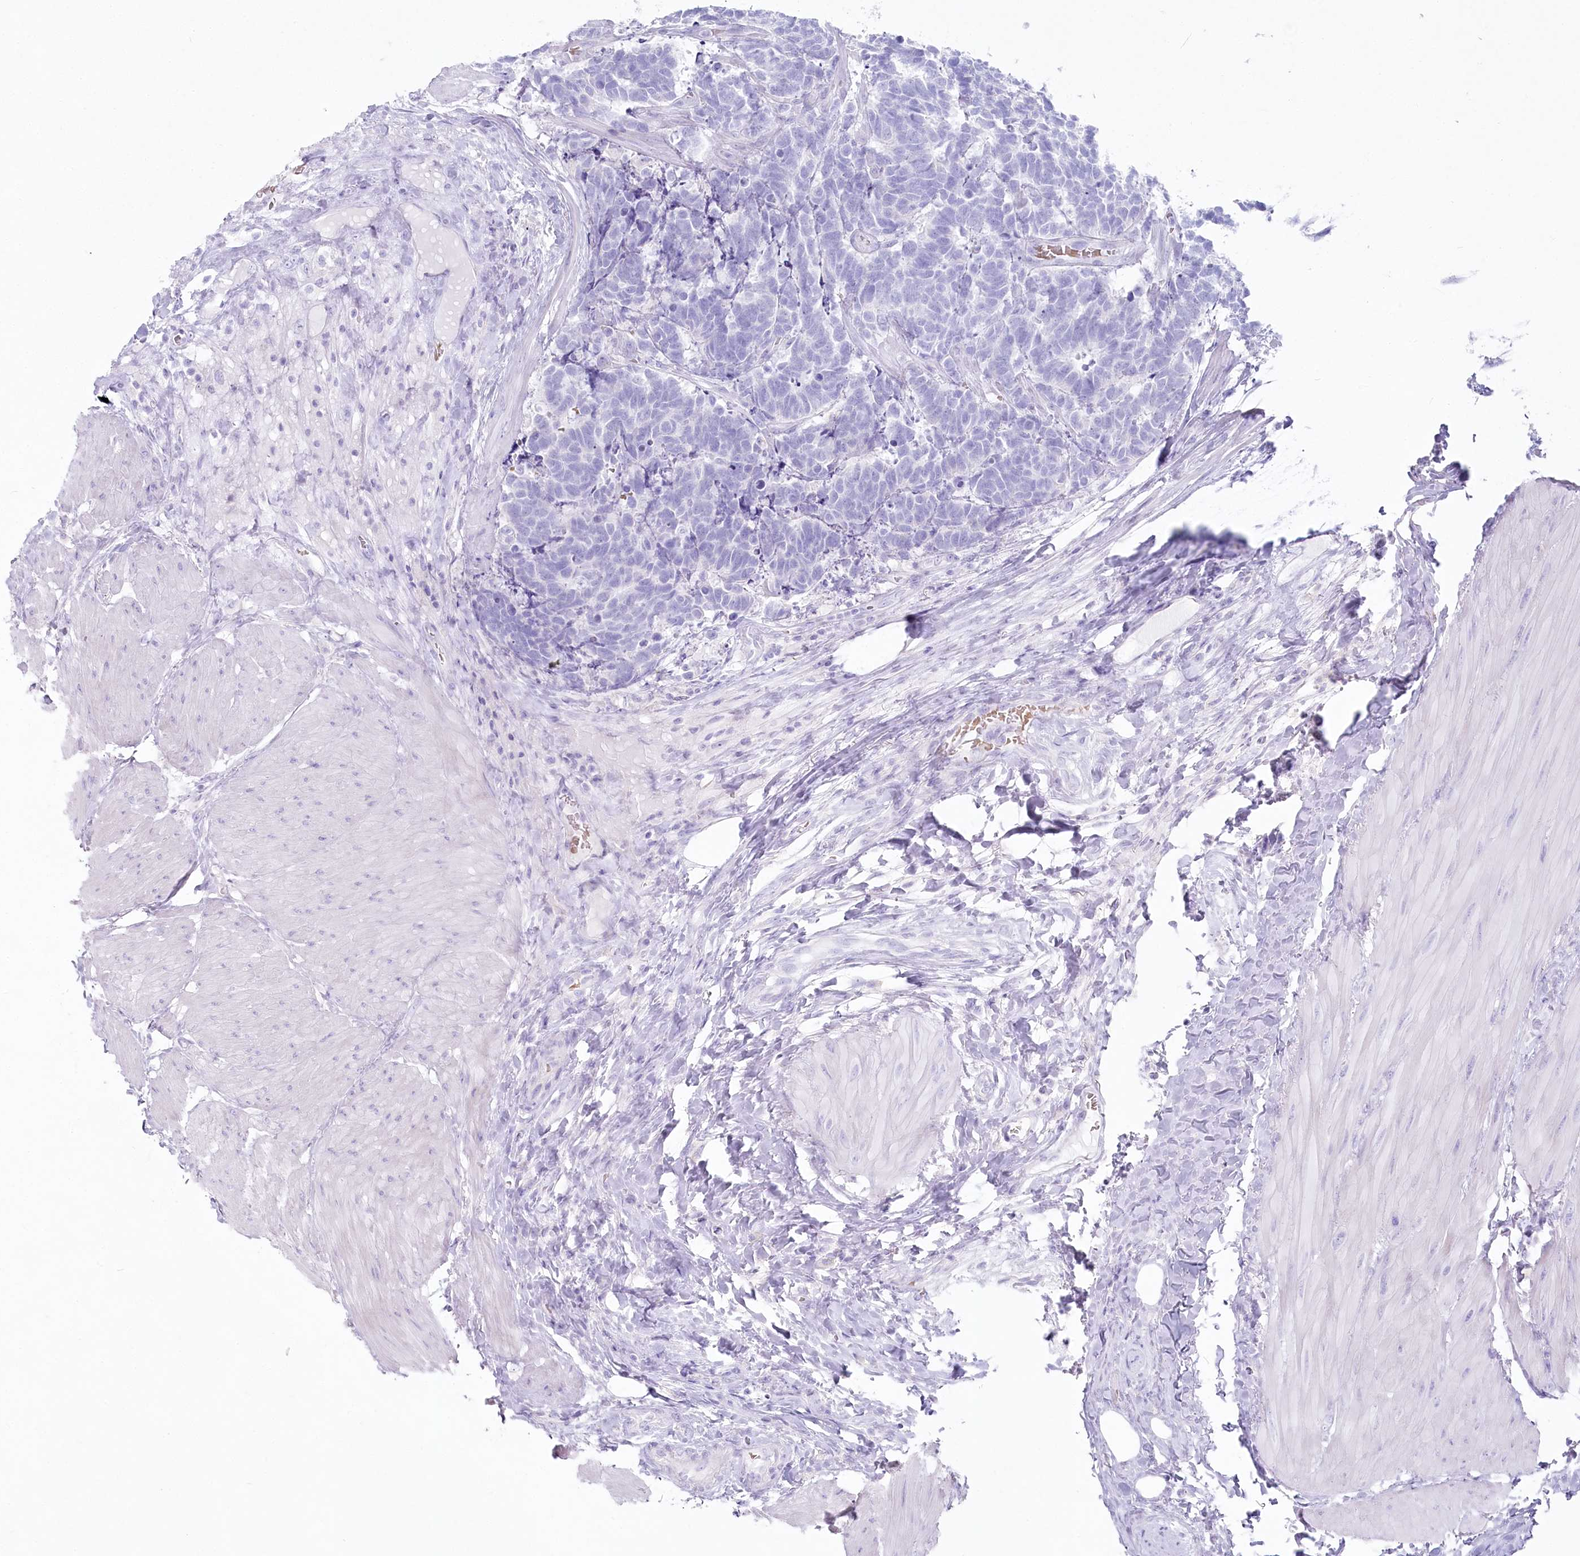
{"staining": {"intensity": "negative", "quantity": "none", "location": "none"}, "tissue": "carcinoid", "cell_type": "Tumor cells", "image_type": "cancer", "snomed": [{"axis": "morphology", "description": "Carcinoma, NOS"}, {"axis": "morphology", "description": "Carcinoid, malignant, NOS"}, {"axis": "topography", "description": "Urinary bladder"}], "caption": "There is no significant expression in tumor cells of carcinoid.", "gene": "IFIT5", "patient": {"sex": "male", "age": 57}}